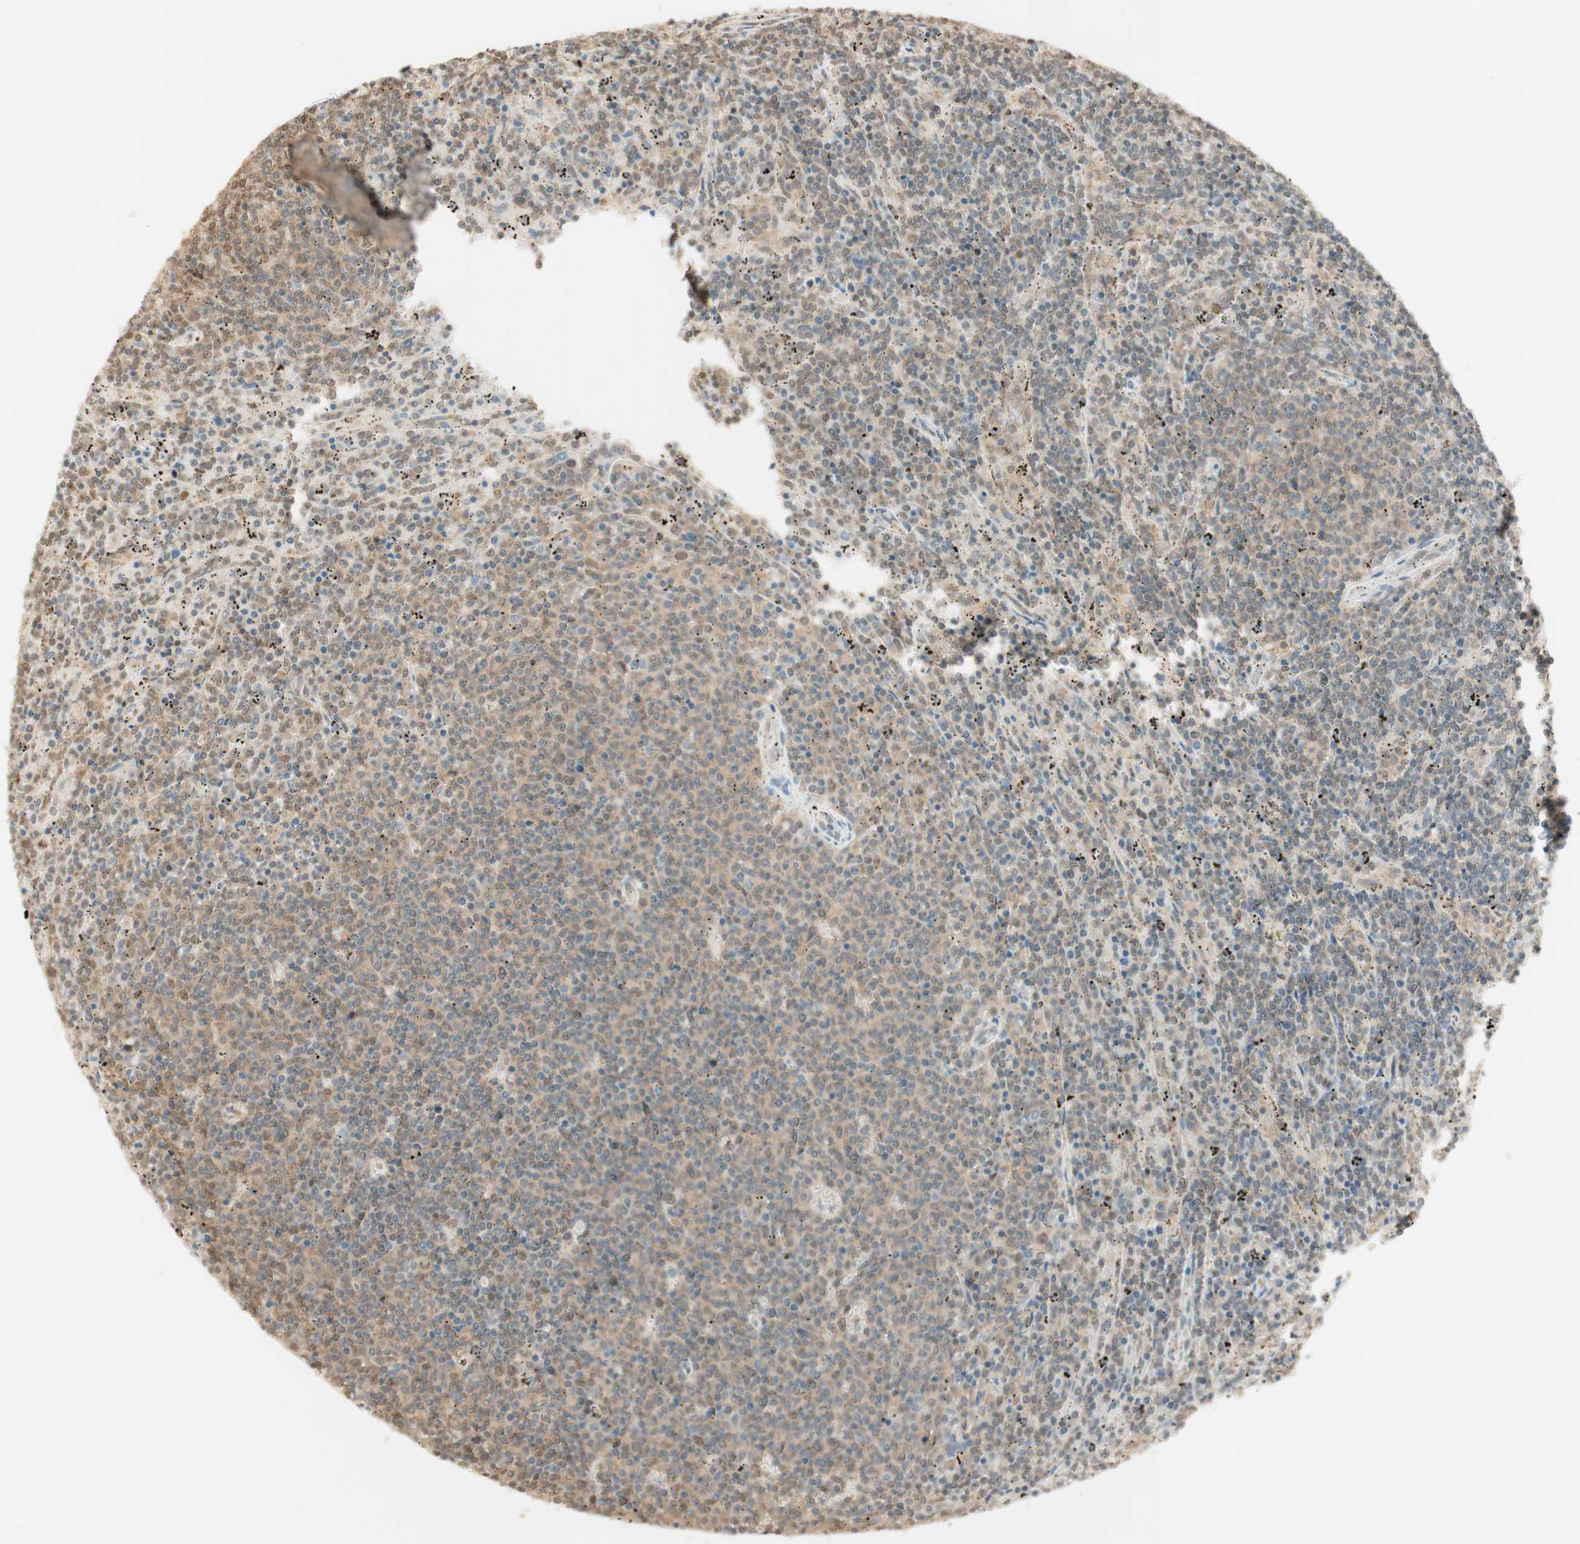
{"staining": {"intensity": "weak", "quantity": ">75%", "location": "cytoplasmic/membranous"}, "tissue": "lymphoma", "cell_type": "Tumor cells", "image_type": "cancer", "snomed": [{"axis": "morphology", "description": "Malignant lymphoma, non-Hodgkin's type, Low grade"}, {"axis": "topography", "description": "Spleen"}], "caption": "IHC staining of lymphoma, which reveals low levels of weak cytoplasmic/membranous expression in approximately >75% of tumor cells indicating weak cytoplasmic/membranous protein positivity. The staining was performed using DAB (3,3'-diaminobenzidine) (brown) for protein detection and nuclei were counterstained in hematoxylin (blue).", "gene": "SPINT2", "patient": {"sex": "female", "age": 50}}